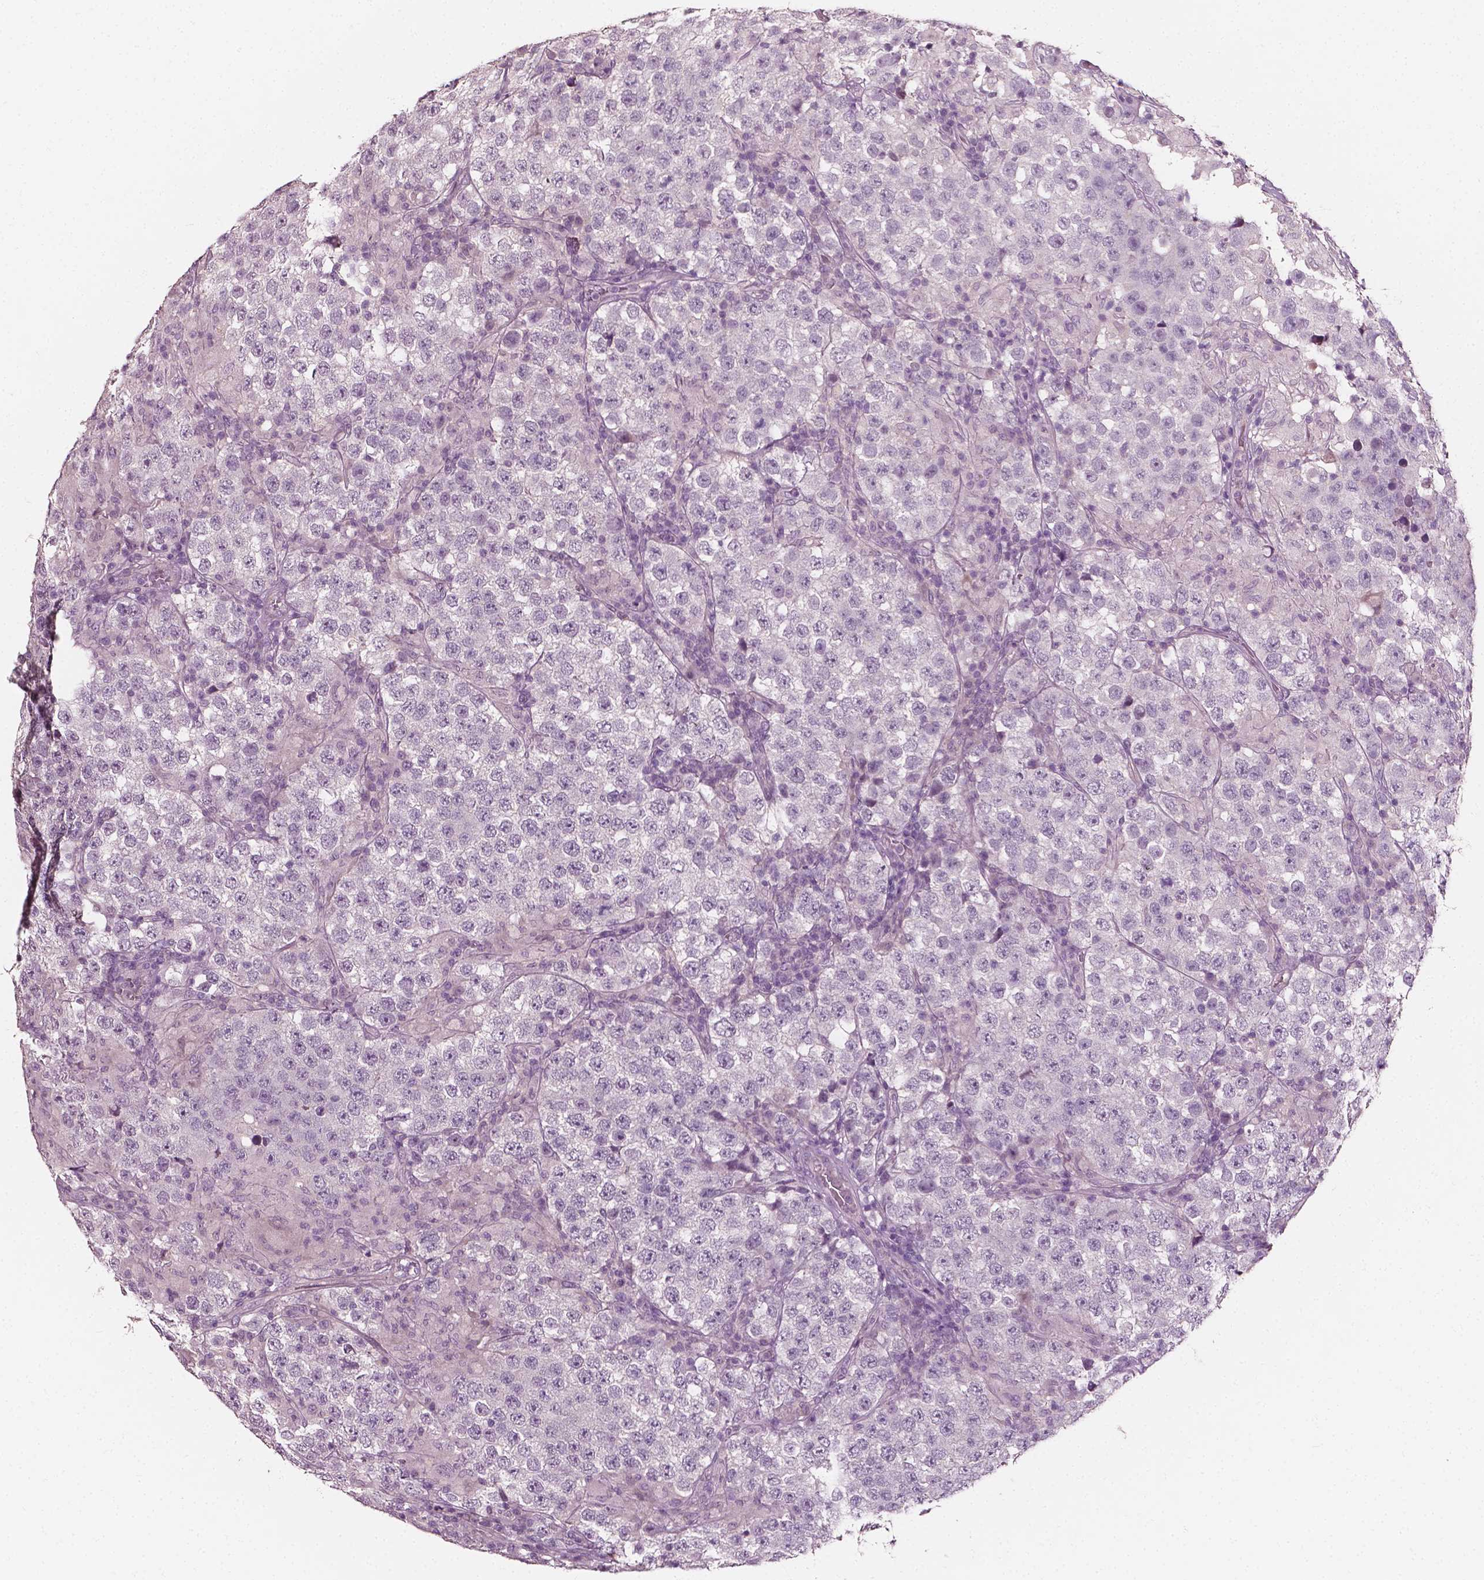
{"staining": {"intensity": "negative", "quantity": "none", "location": "none"}, "tissue": "testis cancer", "cell_type": "Tumor cells", "image_type": "cancer", "snomed": [{"axis": "morphology", "description": "Seminoma, NOS"}, {"axis": "morphology", "description": "Carcinoma, Embryonal, NOS"}, {"axis": "topography", "description": "Testis"}], "caption": "A high-resolution micrograph shows immunohistochemistry staining of testis cancer, which displays no significant positivity in tumor cells.", "gene": "PLA2R1", "patient": {"sex": "male", "age": 41}}